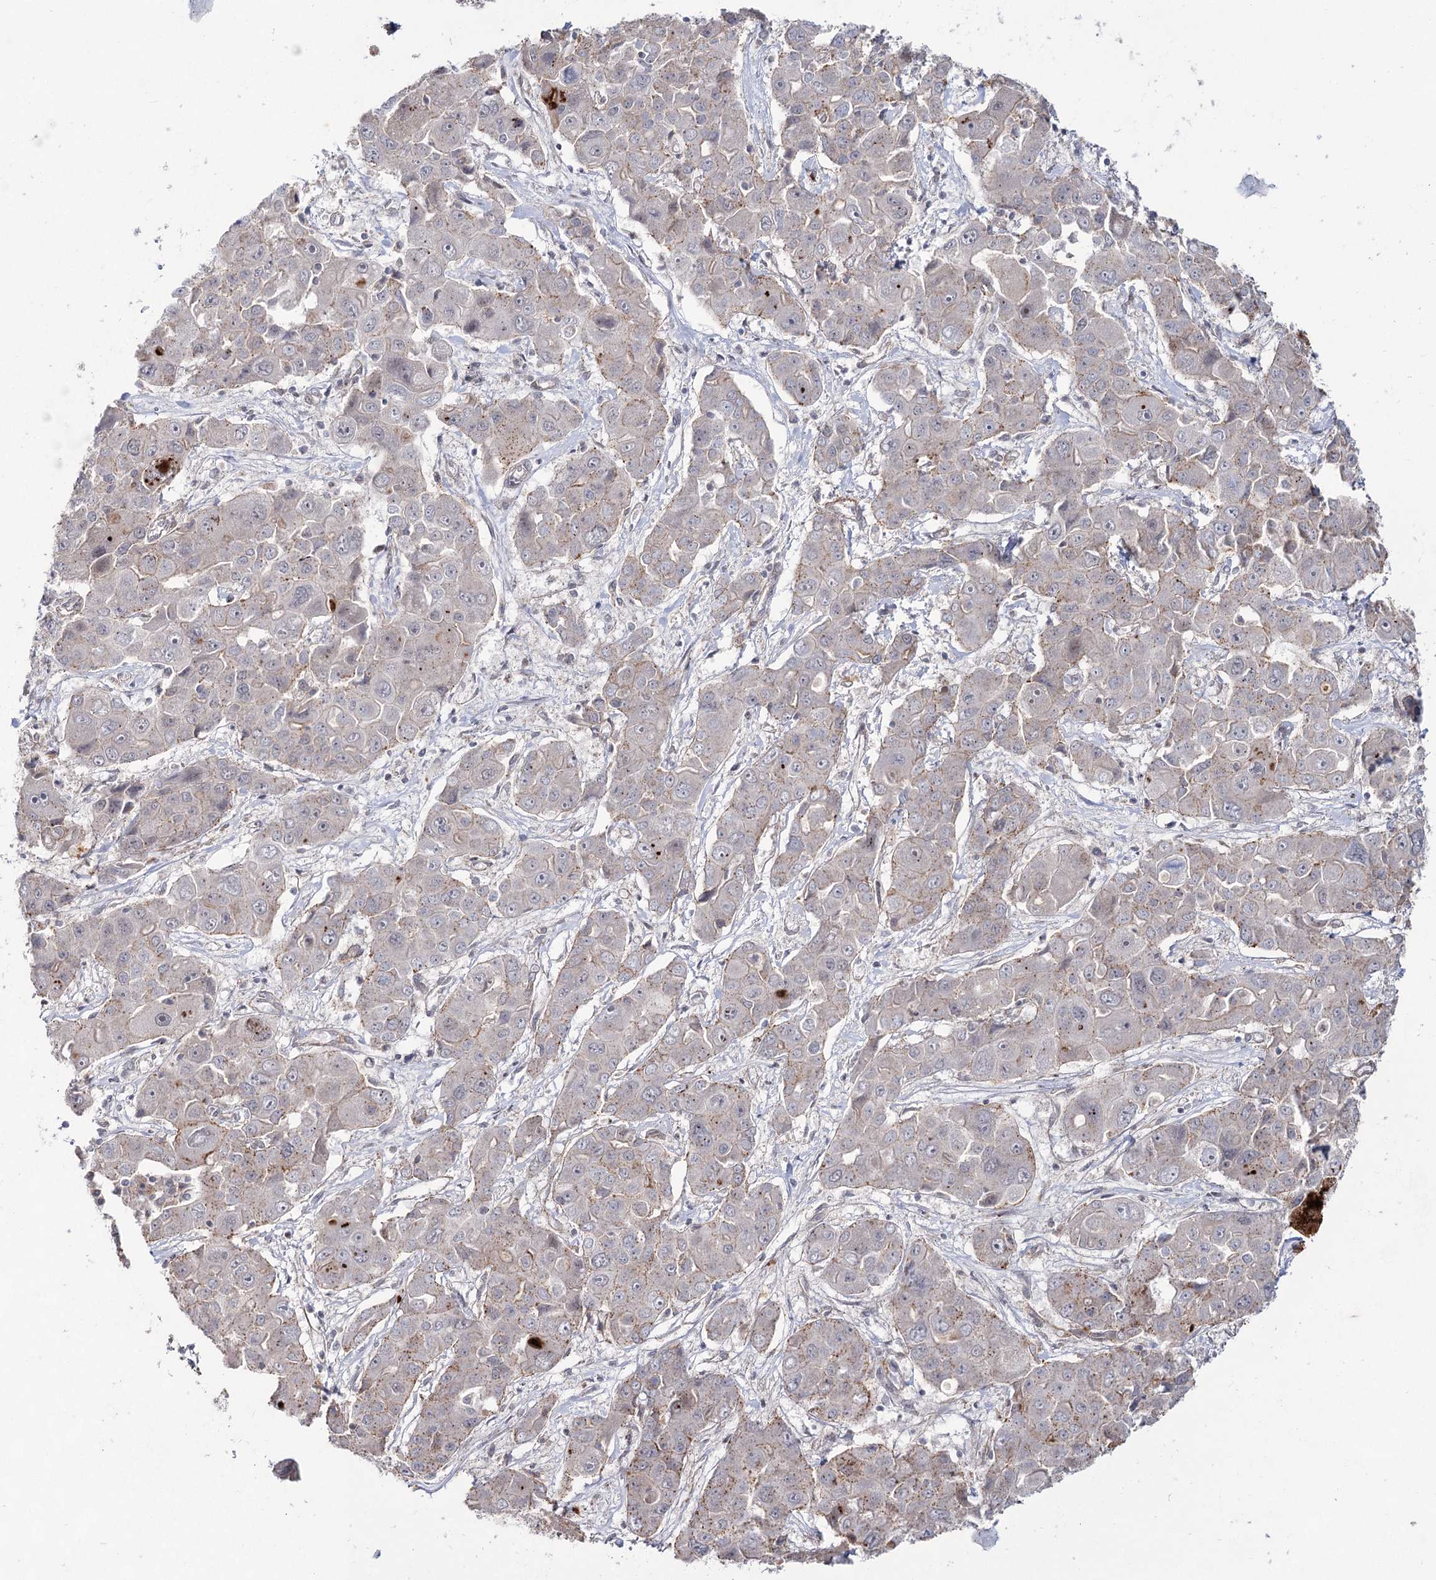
{"staining": {"intensity": "moderate", "quantity": "25%-75%", "location": "cytoplasmic/membranous"}, "tissue": "liver cancer", "cell_type": "Tumor cells", "image_type": "cancer", "snomed": [{"axis": "morphology", "description": "Cholangiocarcinoma"}, {"axis": "topography", "description": "Liver"}], "caption": "Immunohistochemistry (IHC) histopathology image of neoplastic tissue: liver cholangiocarcinoma stained using immunohistochemistry demonstrates medium levels of moderate protein expression localized specifically in the cytoplasmic/membranous of tumor cells, appearing as a cytoplasmic/membranous brown color.", "gene": "ATL2", "patient": {"sex": "male", "age": 67}}